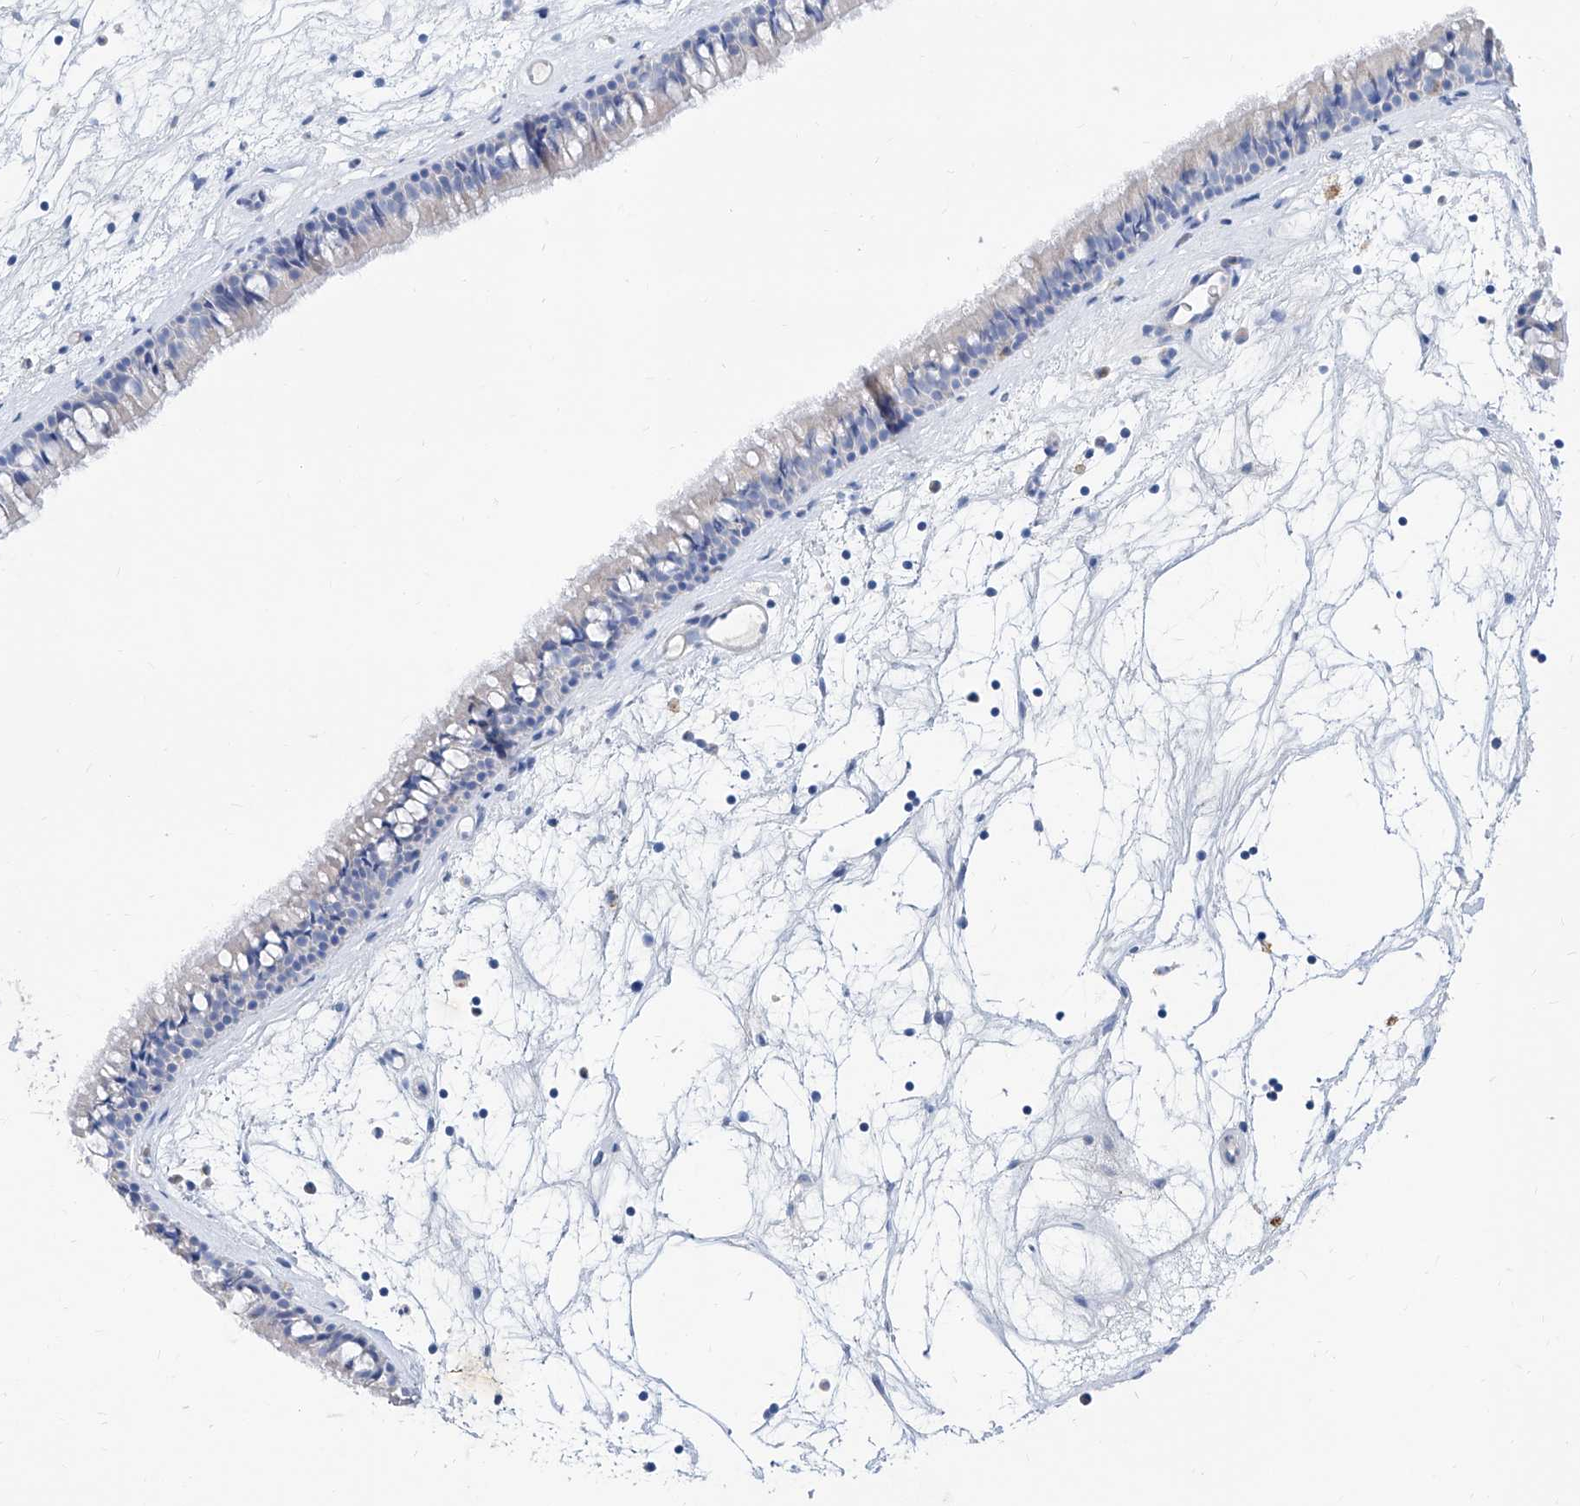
{"staining": {"intensity": "negative", "quantity": "none", "location": "none"}, "tissue": "nasopharynx", "cell_type": "Respiratory epithelial cells", "image_type": "normal", "snomed": [{"axis": "morphology", "description": "Normal tissue, NOS"}, {"axis": "topography", "description": "Nasopharynx"}], "caption": "Immunohistochemistry image of unremarkable nasopharynx: nasopharynx stained with DAB (3,3'-diaminobenzidine) displays no significant protein staining in respiratory epithelial cells.", "gene": "SLC25A29", "patient": {"sex": "male", "age": 64}}